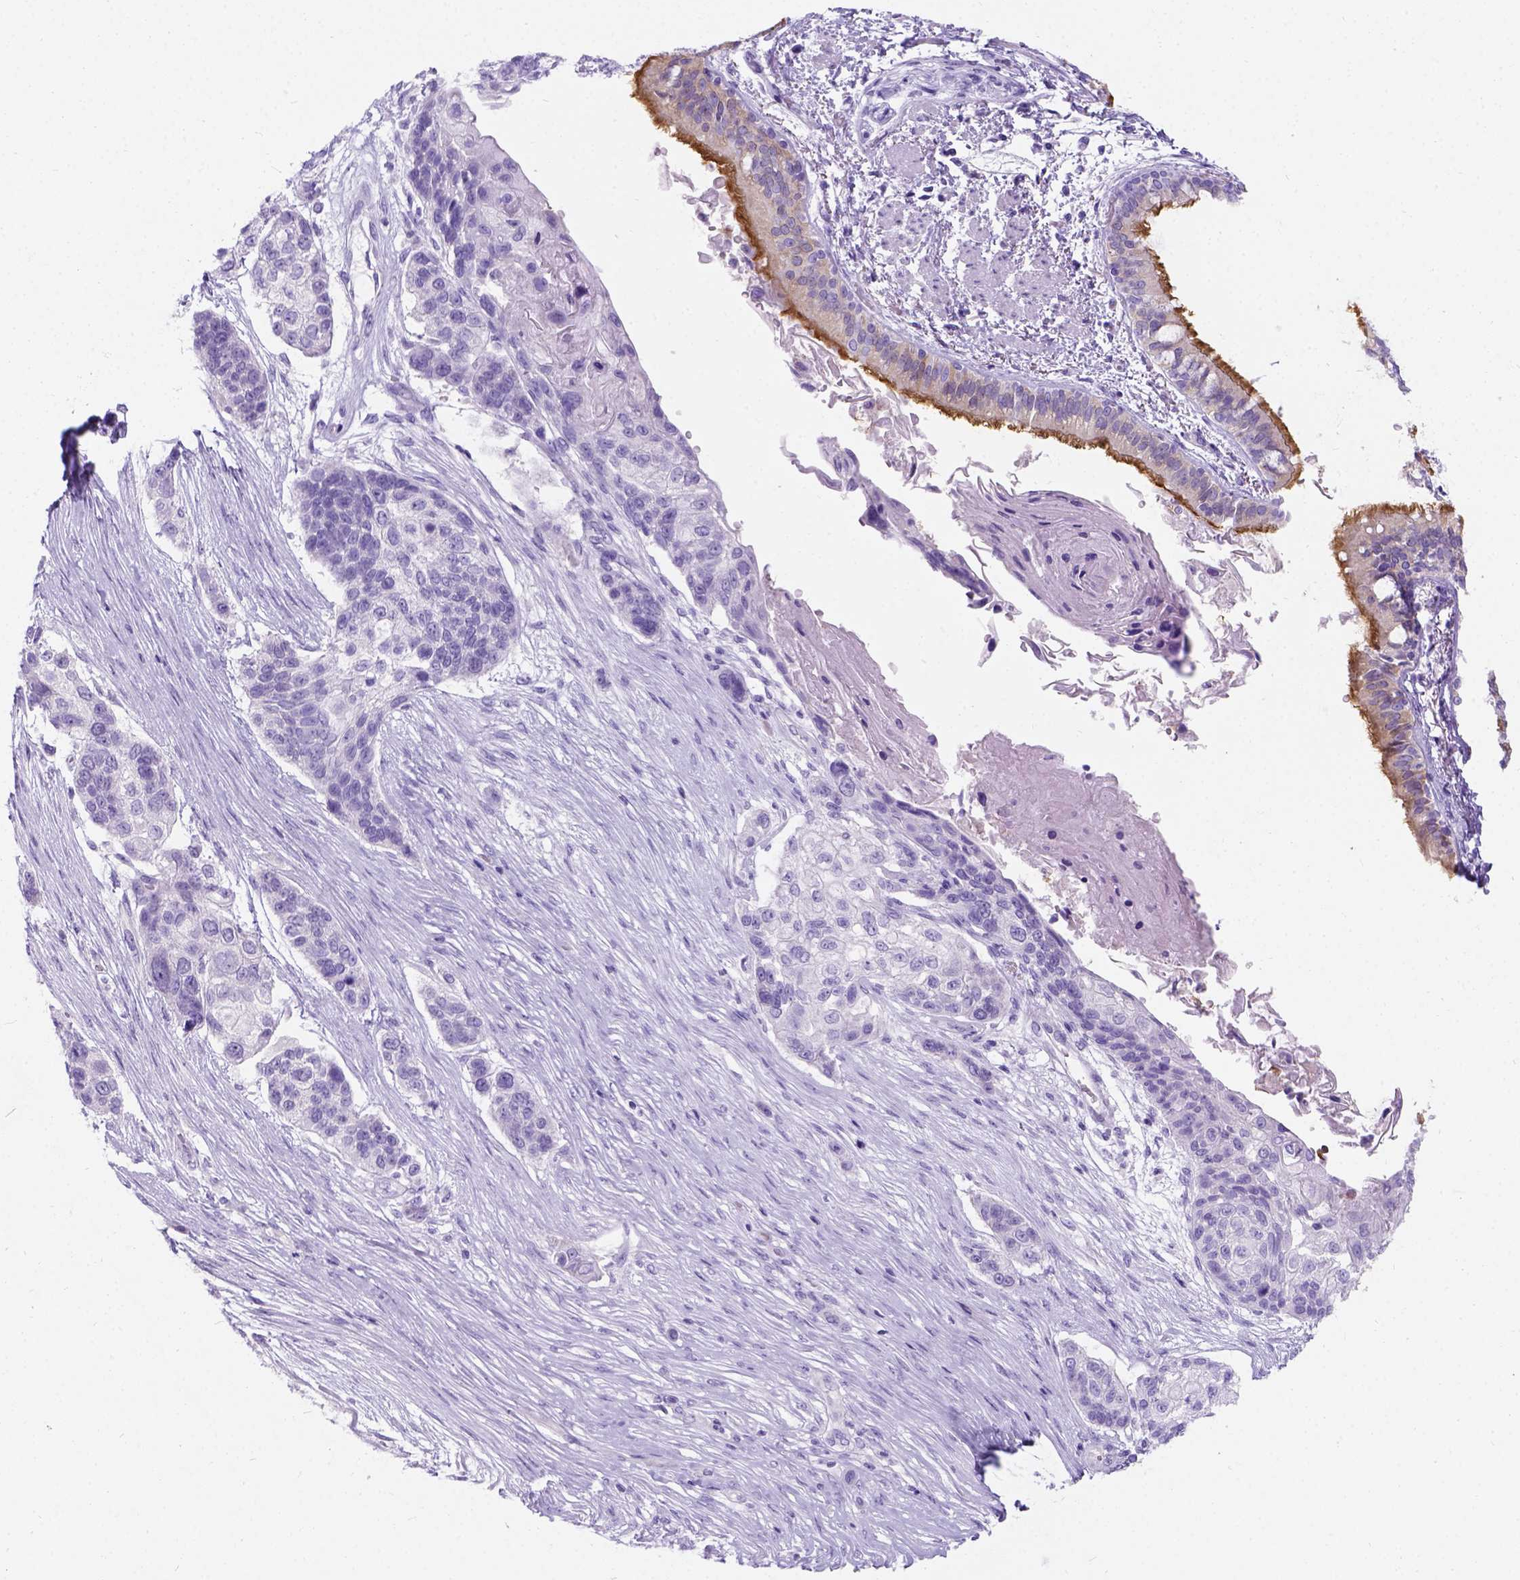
{"staining": {"intensity": "negative", "quantity": "none", "location": "none"}, "tissue": "lung cancer", "cell_type": "Tumor cells", "image_type": "cancer", "snomed": [{"axis": "morphology", "description": "Squamous cell carcinoma, NOS"}, {"axis": "topography", "description": "Lung"}], "caption": "DAB immunohistochemical staining of lung cancer (squamous cell carcinoma) exhibits no significant staining in tumor cells. (DAB IHC, high magnification).", "gene": "C7orf57", "patient": {"sex": "male", "age": 69}}